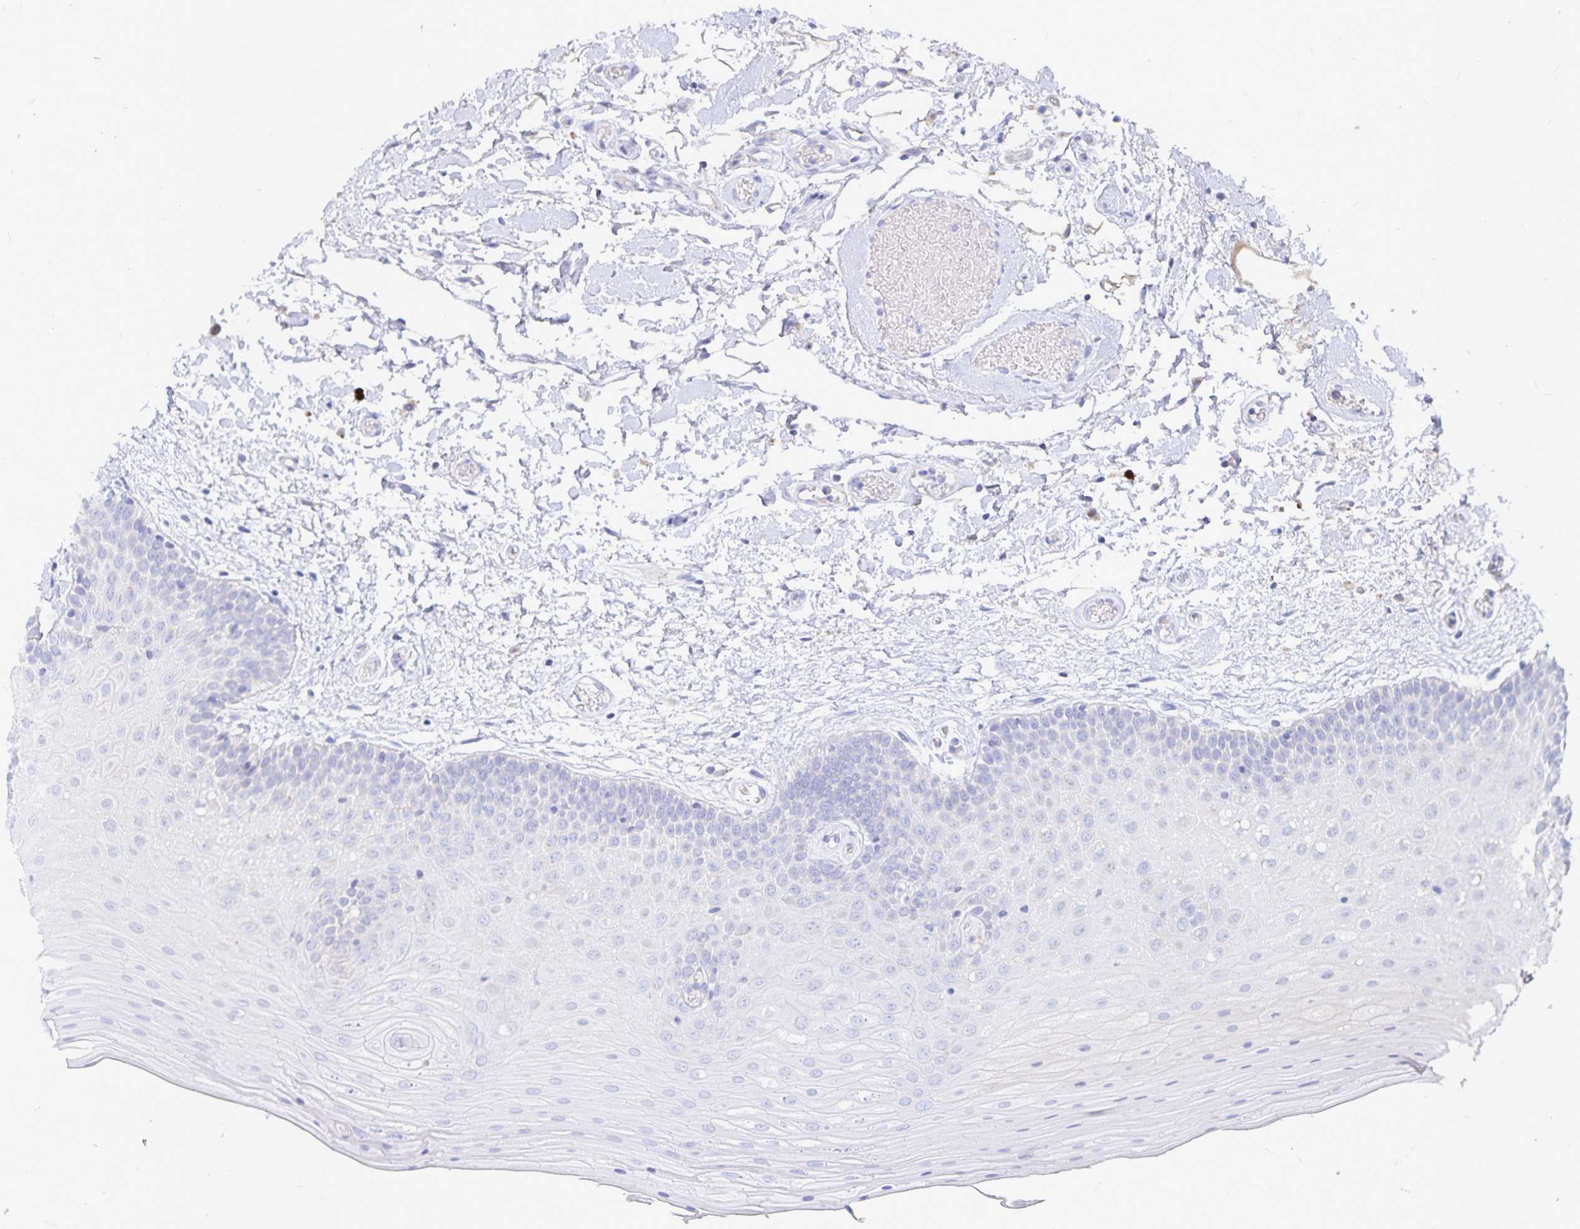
{"staining": {"intensity": "negative", "quantity": "none", "location": "none"}, "tissue": "oral mucosa", "cell_type": "Squamous epithelial cells", "image_type": "normal", "snomed": [{"axis": "morphology", "description": "Normal tissue, NOS"}, {"axis": "morphology", "description": "Squamous cell carcinoma, NOS"}, {"axis": "topography", "description": "Oral tissue"}, {"axis": "topography", "description": "Tounge, NOS"}, {"axis": "topography", "description": "Head-Neck"}], "caption": "Oral mucosa stained for a protein using IHC reveals no staining squamous epithelial cells.", "gene": "PKHD1", "patient": {"sex": "male", "age": 62}}